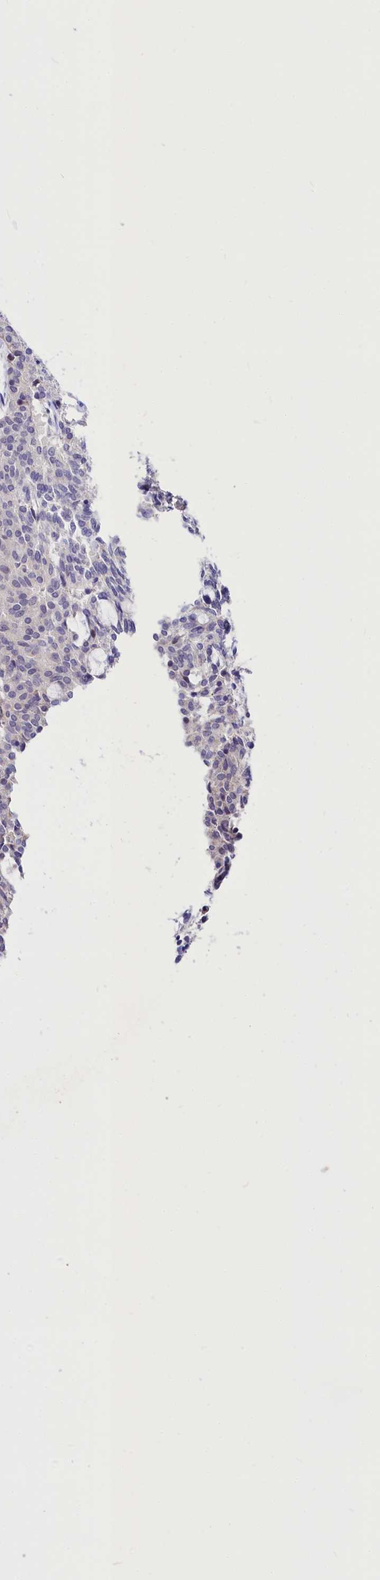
{"staining": {"intensity": "negative", "quantity": "none", "location": "none"}, "tissue": "carcinoid", "cell_type": "Tumor cells", "image_type": "cancer", "snomed": [{"axis": "morphology", "description": "Carcinoid, malignant, NOS"}, {"axis": "topography", "description": "Pancreas"}], "caption": "High magnification brightfield microscopy of carcinoid stained with DAB (brown) and counterstained with hematoxylin (blue): tumor cells show no significant expression. Nuclei are stained in blue.", "gene": "ABHD5", "patient": {"sex": "female", "age": 54}}